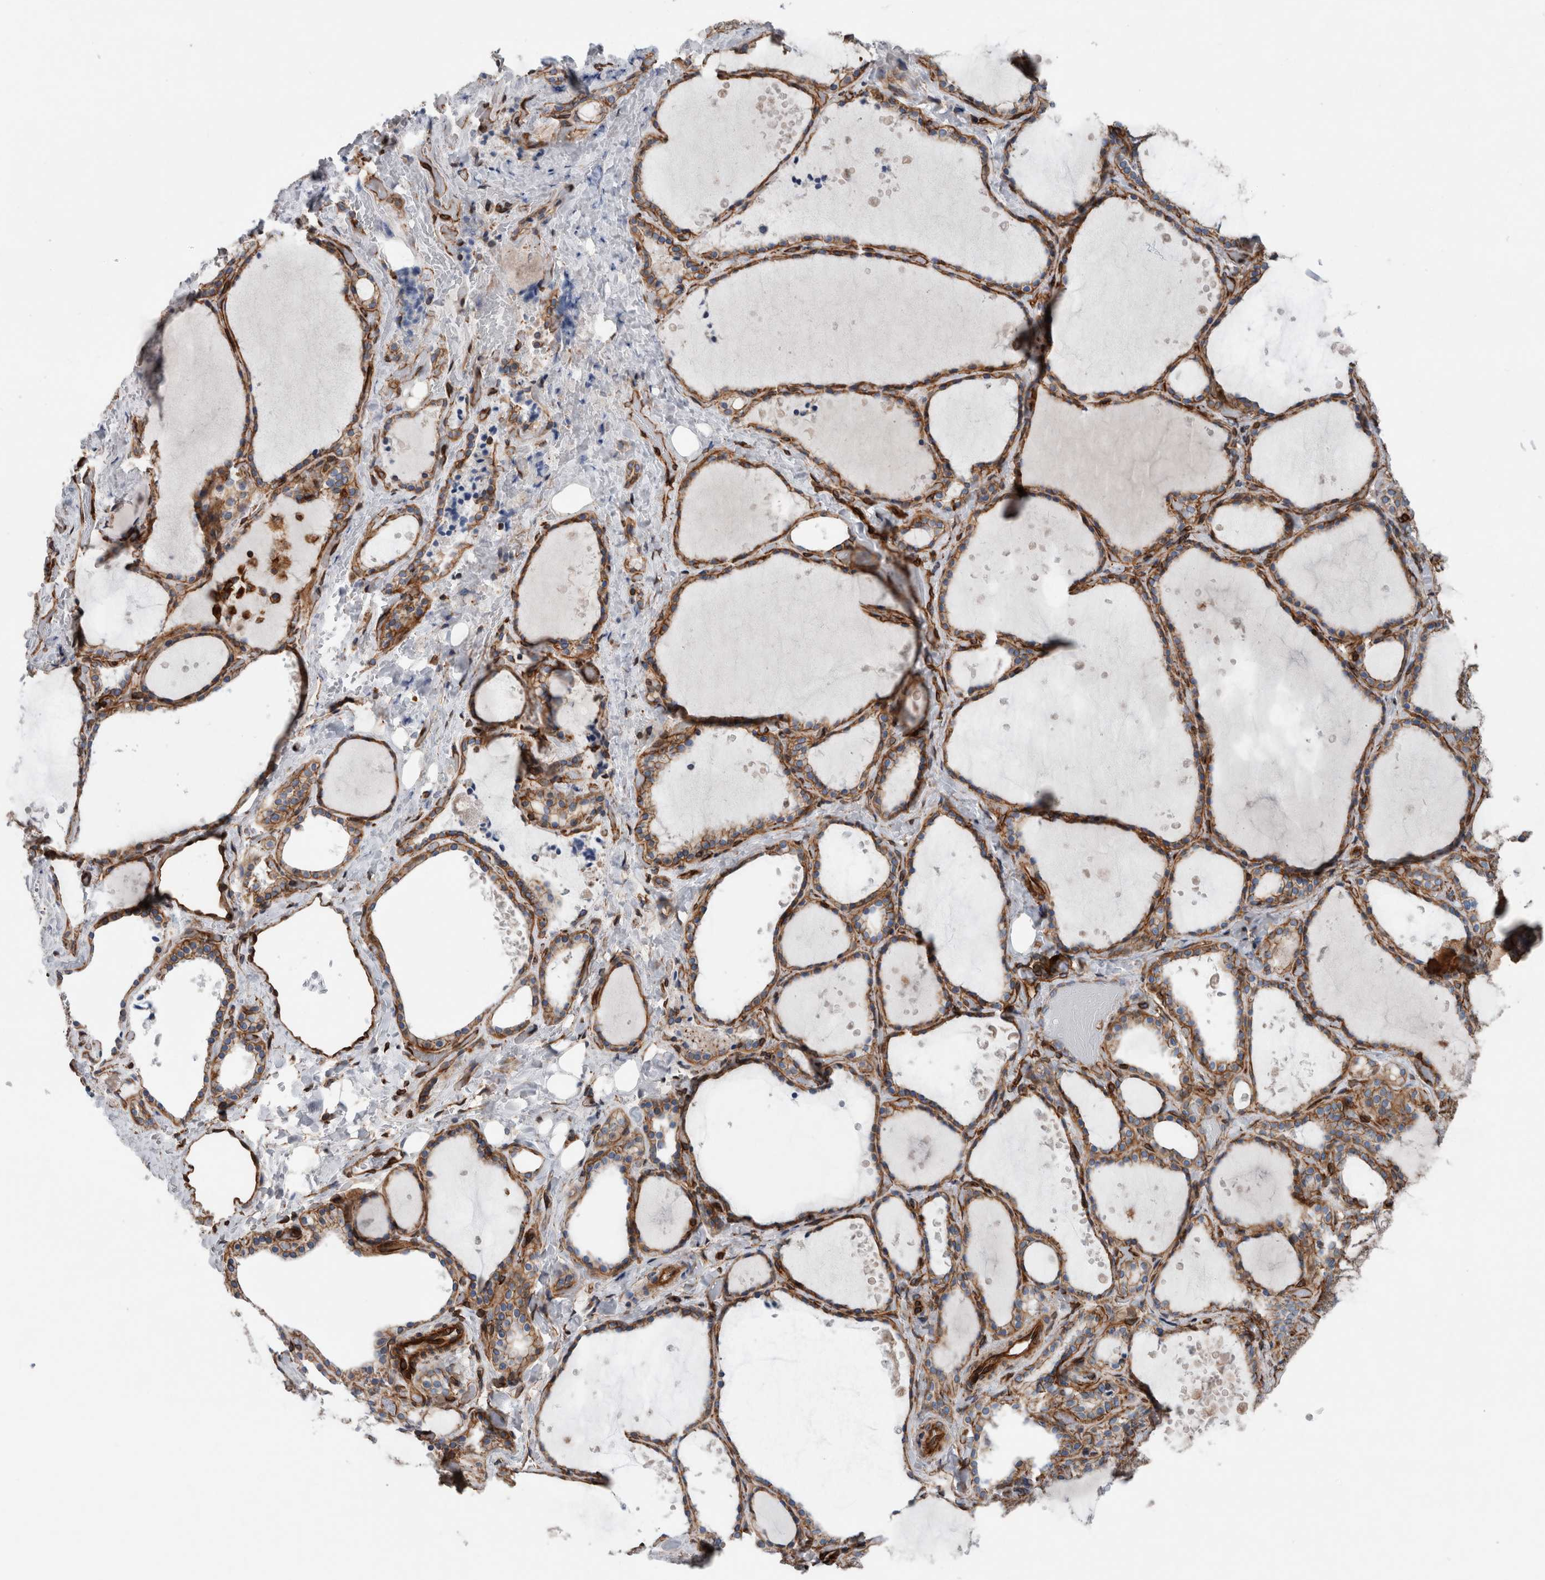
{"staining": {"intensity": "moderate", "quantity": ">75%", "location": "cytoplasmic/membranous"}, "tissue": "thyroid gland", "cell_type": "Glandular cells", "image_type": "normal", "snomed": [{"axis": "morphology", "description": "Normal tissue, NOS"}, {"axis": "topography", "description": "Thyroid gland"}], "caption": "Brown immunohistochemical staining in unremarkable thyroid gland reveals moderate cytoplasmic/membranous expression in approximately >75% of glandular cells.", "gene": "PLEC", "patient": {"sex": "female", "age": 44}}